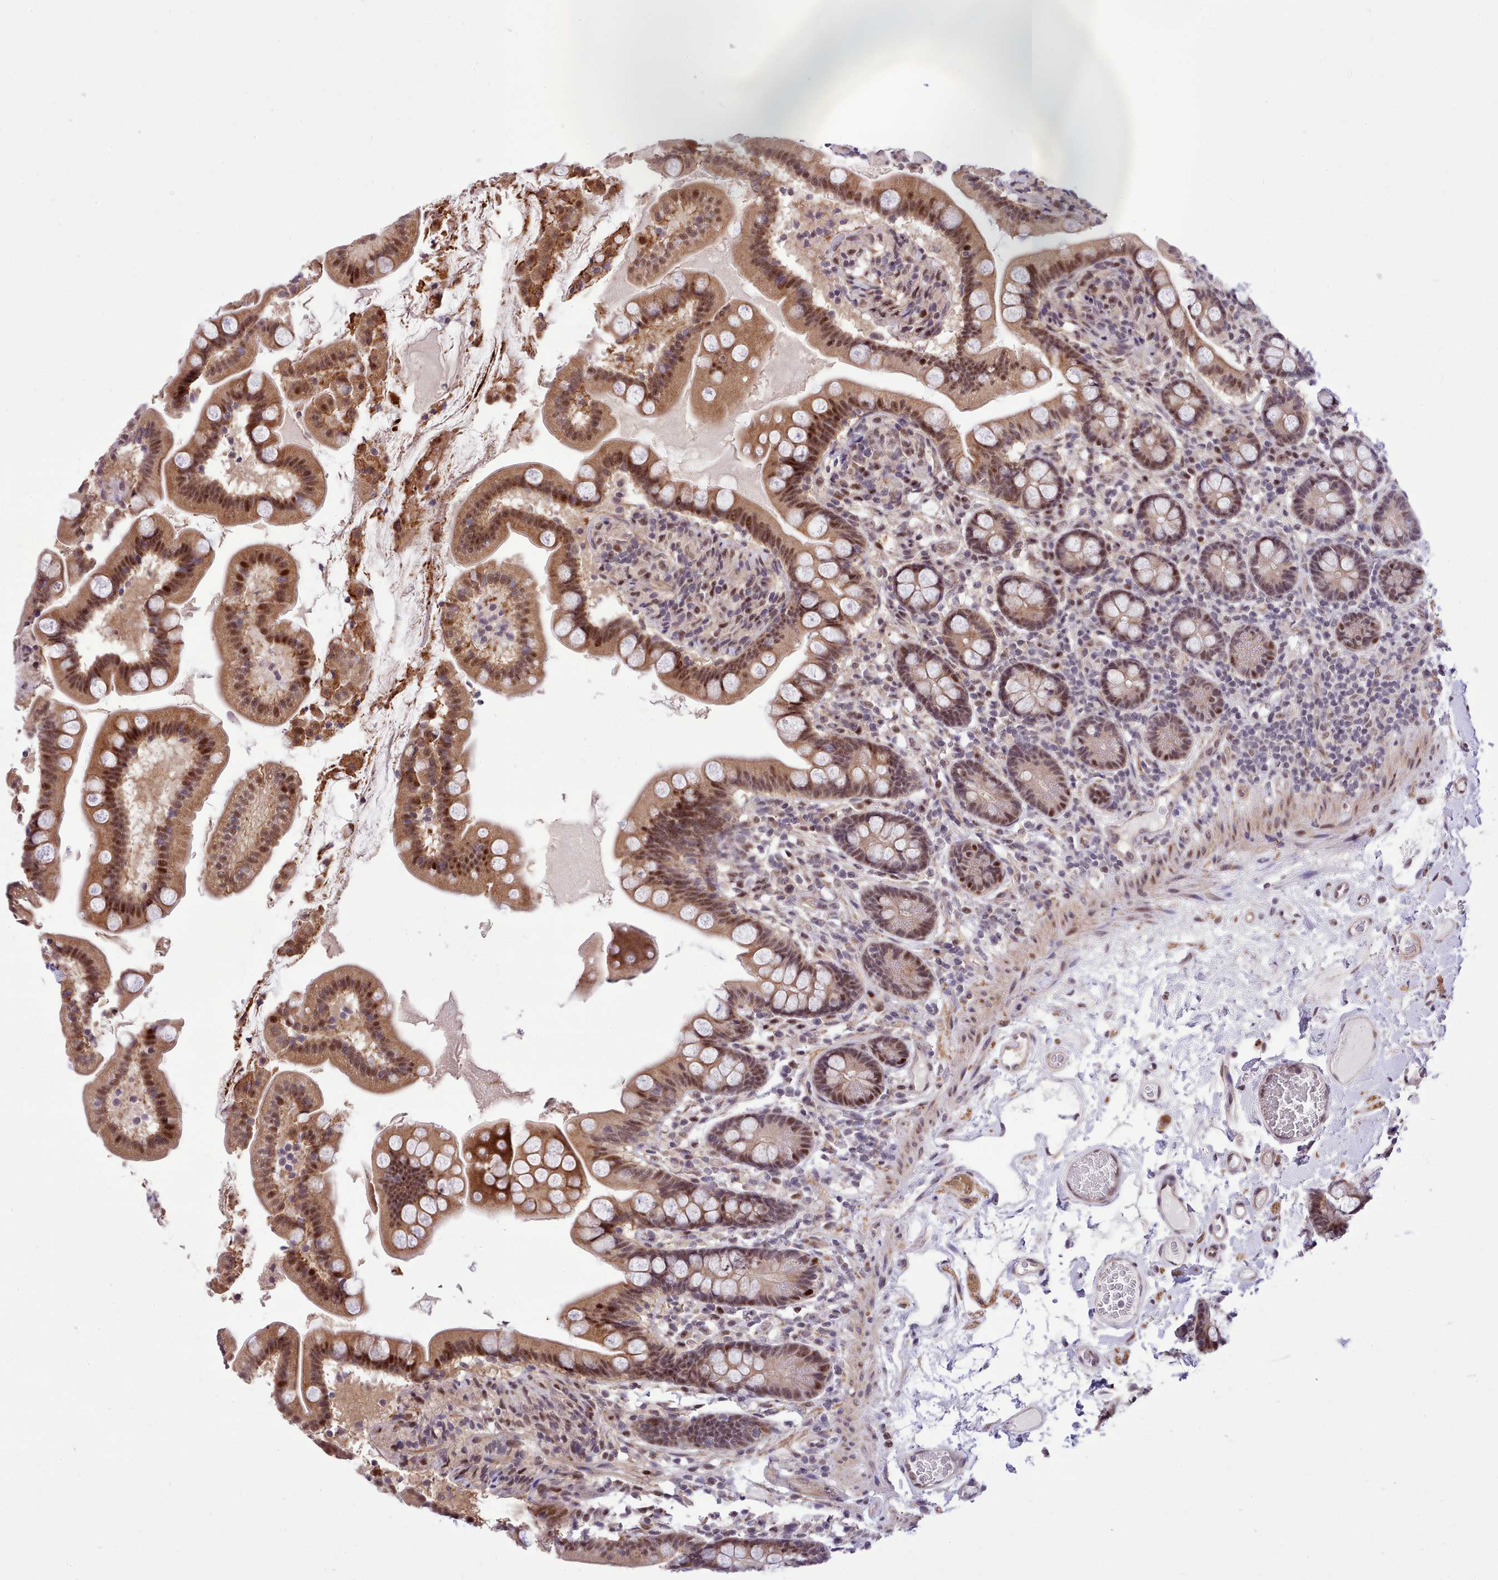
{"staining": {"intensity": "moderate", "quantity": ">75%", "location": "cytoplasmic/membranous,nuclear"}, "tissue": "small intestine", "cell_type": "Glandular cells", "image_type": "normal", "snomed": [{"axis": "morphology", "description": "Normal tissue, NOS"}, {"axis": "topography", "description": "Small intestine"}], "caption": "Unremarkable small intestine shows moderate cytoplasmic/membranous,nuclear expression in about >75% of glandular cells.", "gene": "HOXB7", "patient": {"sex": "female", "age": 64}}